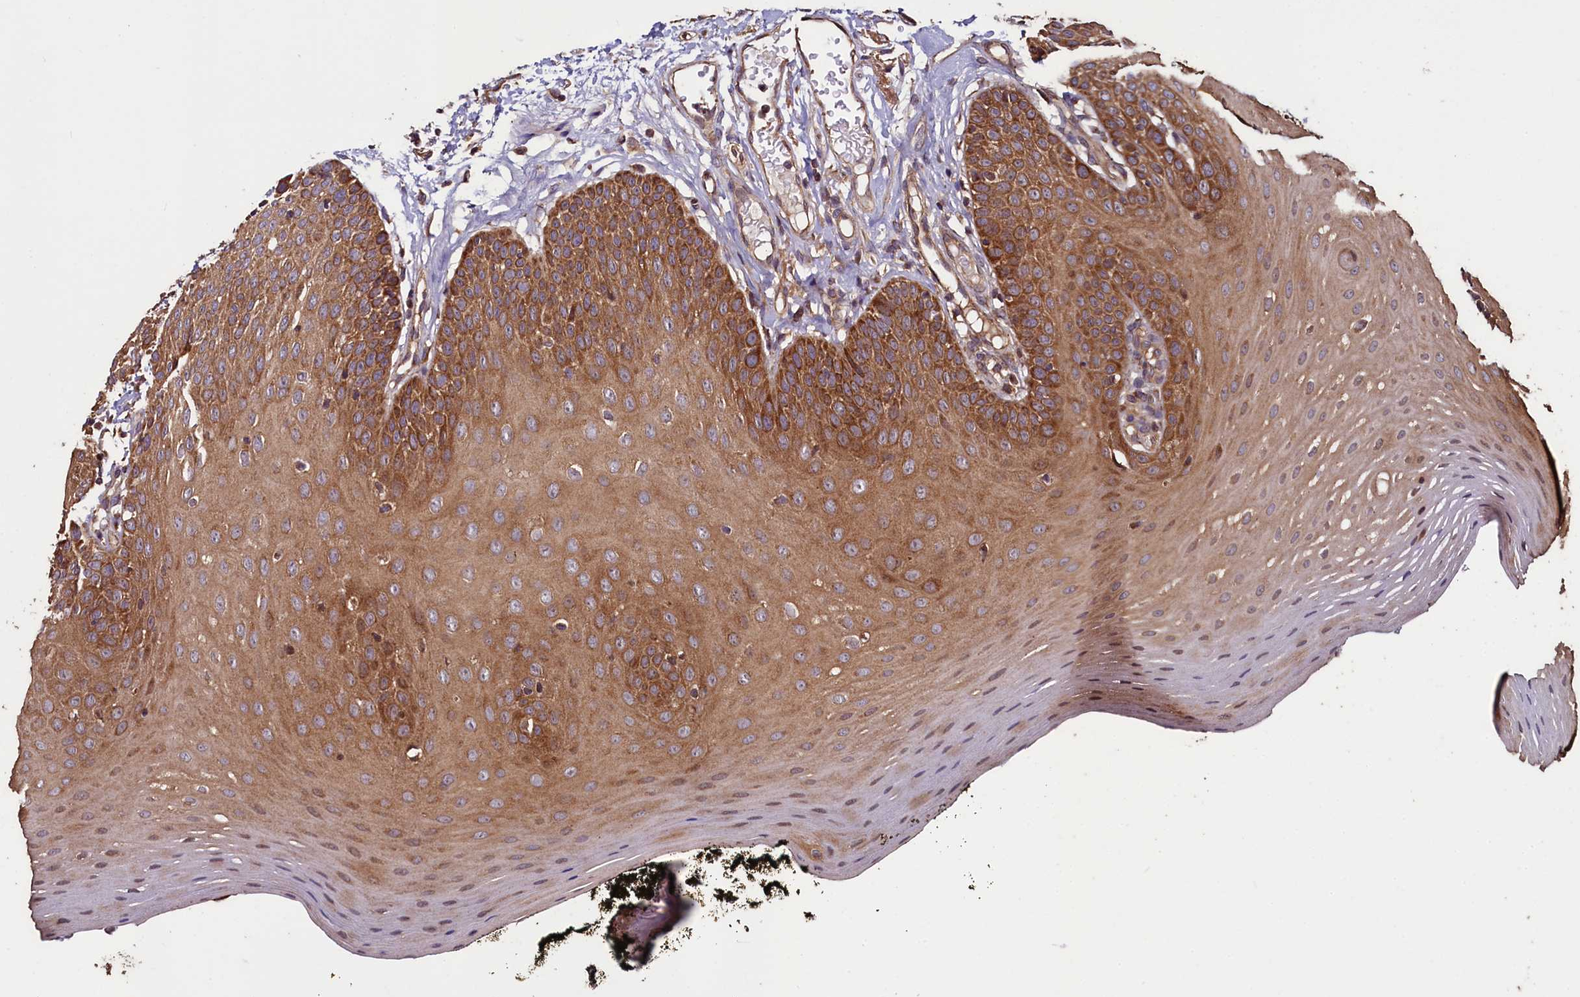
{"staining": {"intensity": "moderate", "quantity": ">75%", "location": "cytoplasmic/membranous,nuclear"}, "tissue": "oral mucosa", "cell_type": "Squamous epithelial cells", "image_type": "normal", "snomed": [{"axis": "morphology", "description": "Normal tissue, NOS"}, {"axis": "topography", "description": "Oral tissue"}], "caption": "This is an image of immunohistochemistry staining of benign oral mucosa, which shows moderate positivity in the cytoplasmic/membranous,nuclear of squamous epithelial cells.", "gene": "RBFA", "patient": {"sex": "male", "age": 74}}